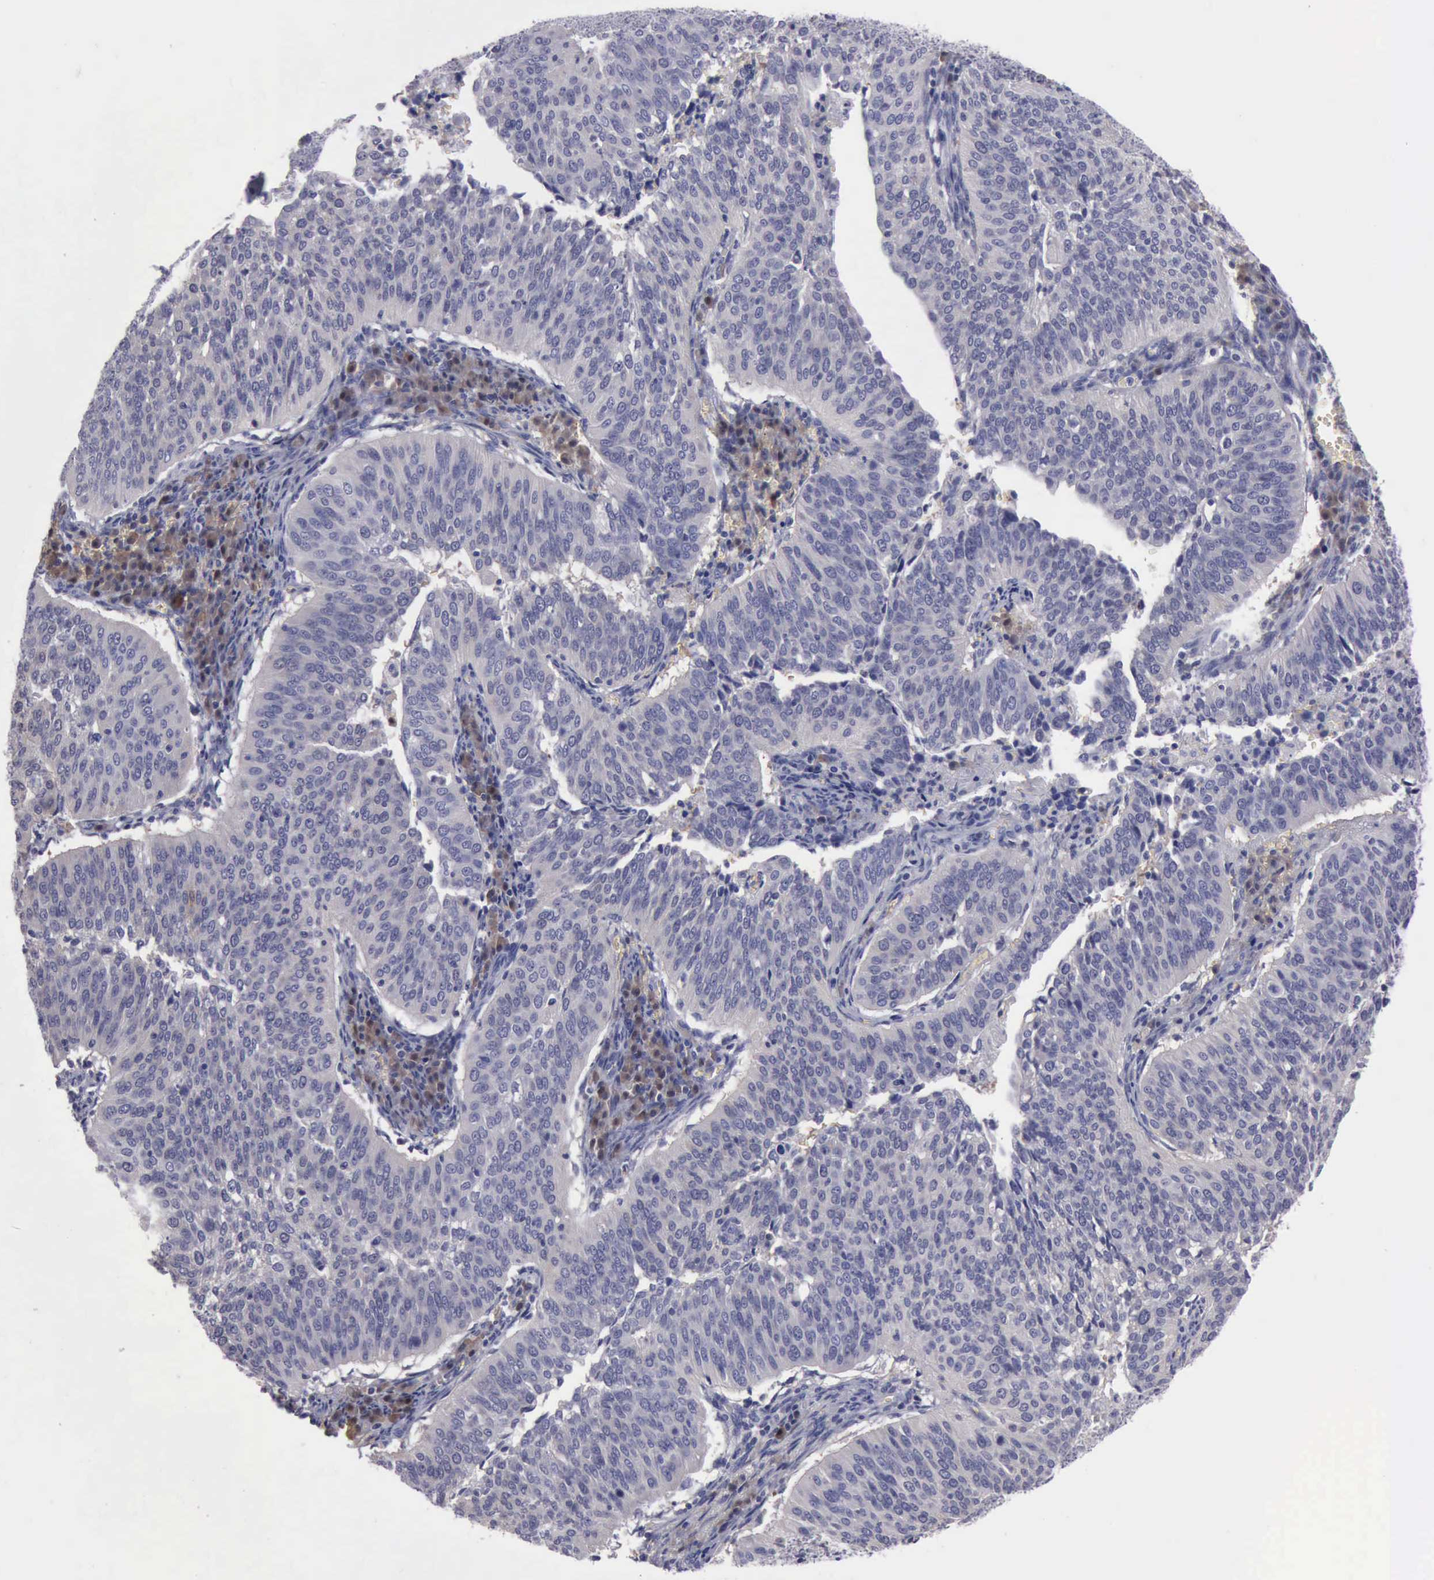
{"staining": {"intensity": "negative", "quantity": "none", "location": "none"}, "tissue": "cervical cancer", "cell_type": "Tumor cells", "image_type": "cancer", "snomed": [{"axis": "morphology", "description": "Squamous cell carcinoma, NOS"}, {"axis": "topography", "description": "Cervix"}], "caption": "Image shows no protein expression in tumor cells of cervical squamous cell carcinoma tissue. (DAB (3,3'-diaminobenzidine) IHC visualized using brightfield microscopy, high magnification).", "gene": "CEP128", "patient": {"sex": "female", "age": 39}}